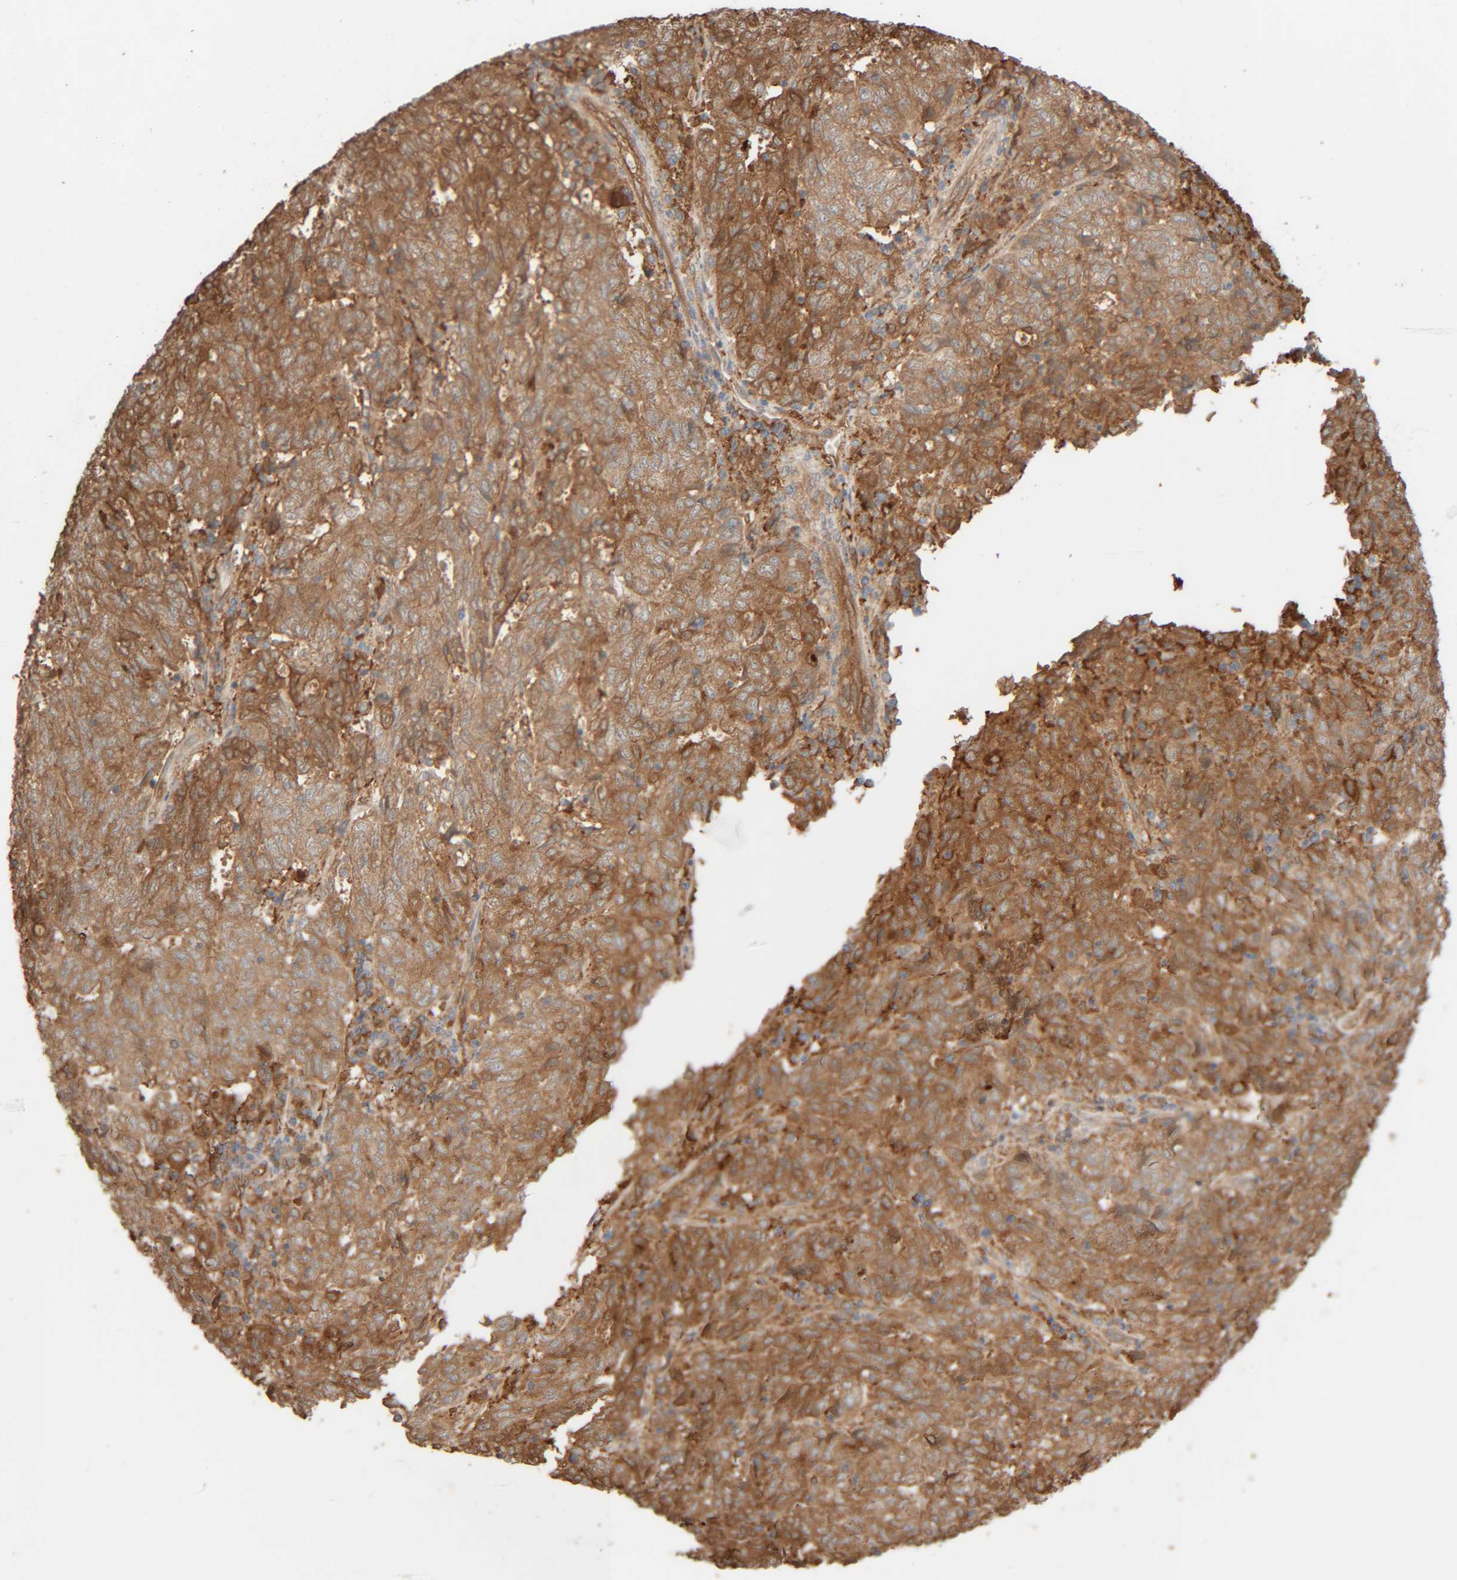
{"staining": {"intensity": "moderate", "quantity": ">75%", "location": "cytoplasmic/membranous"}, "tissue": "endometrial cancer", "cell_type": "Tumor cells", "image_type": "cancer", "snomed": [{"axis": "morphology", "description": "Adenocarcinoma, NOS"}, {"axis": "topography", "description": "Endometrium"}], "caption": "IHC micrograph of endometrial adenocarcinoma stained for a protein (brown), which demonstrates medium levels of moderate cytoplasmic/membranous staining in about >75% of tumor cells.", "gene": "TMEM192", "patient": {"sex": "female", "age": 80}}